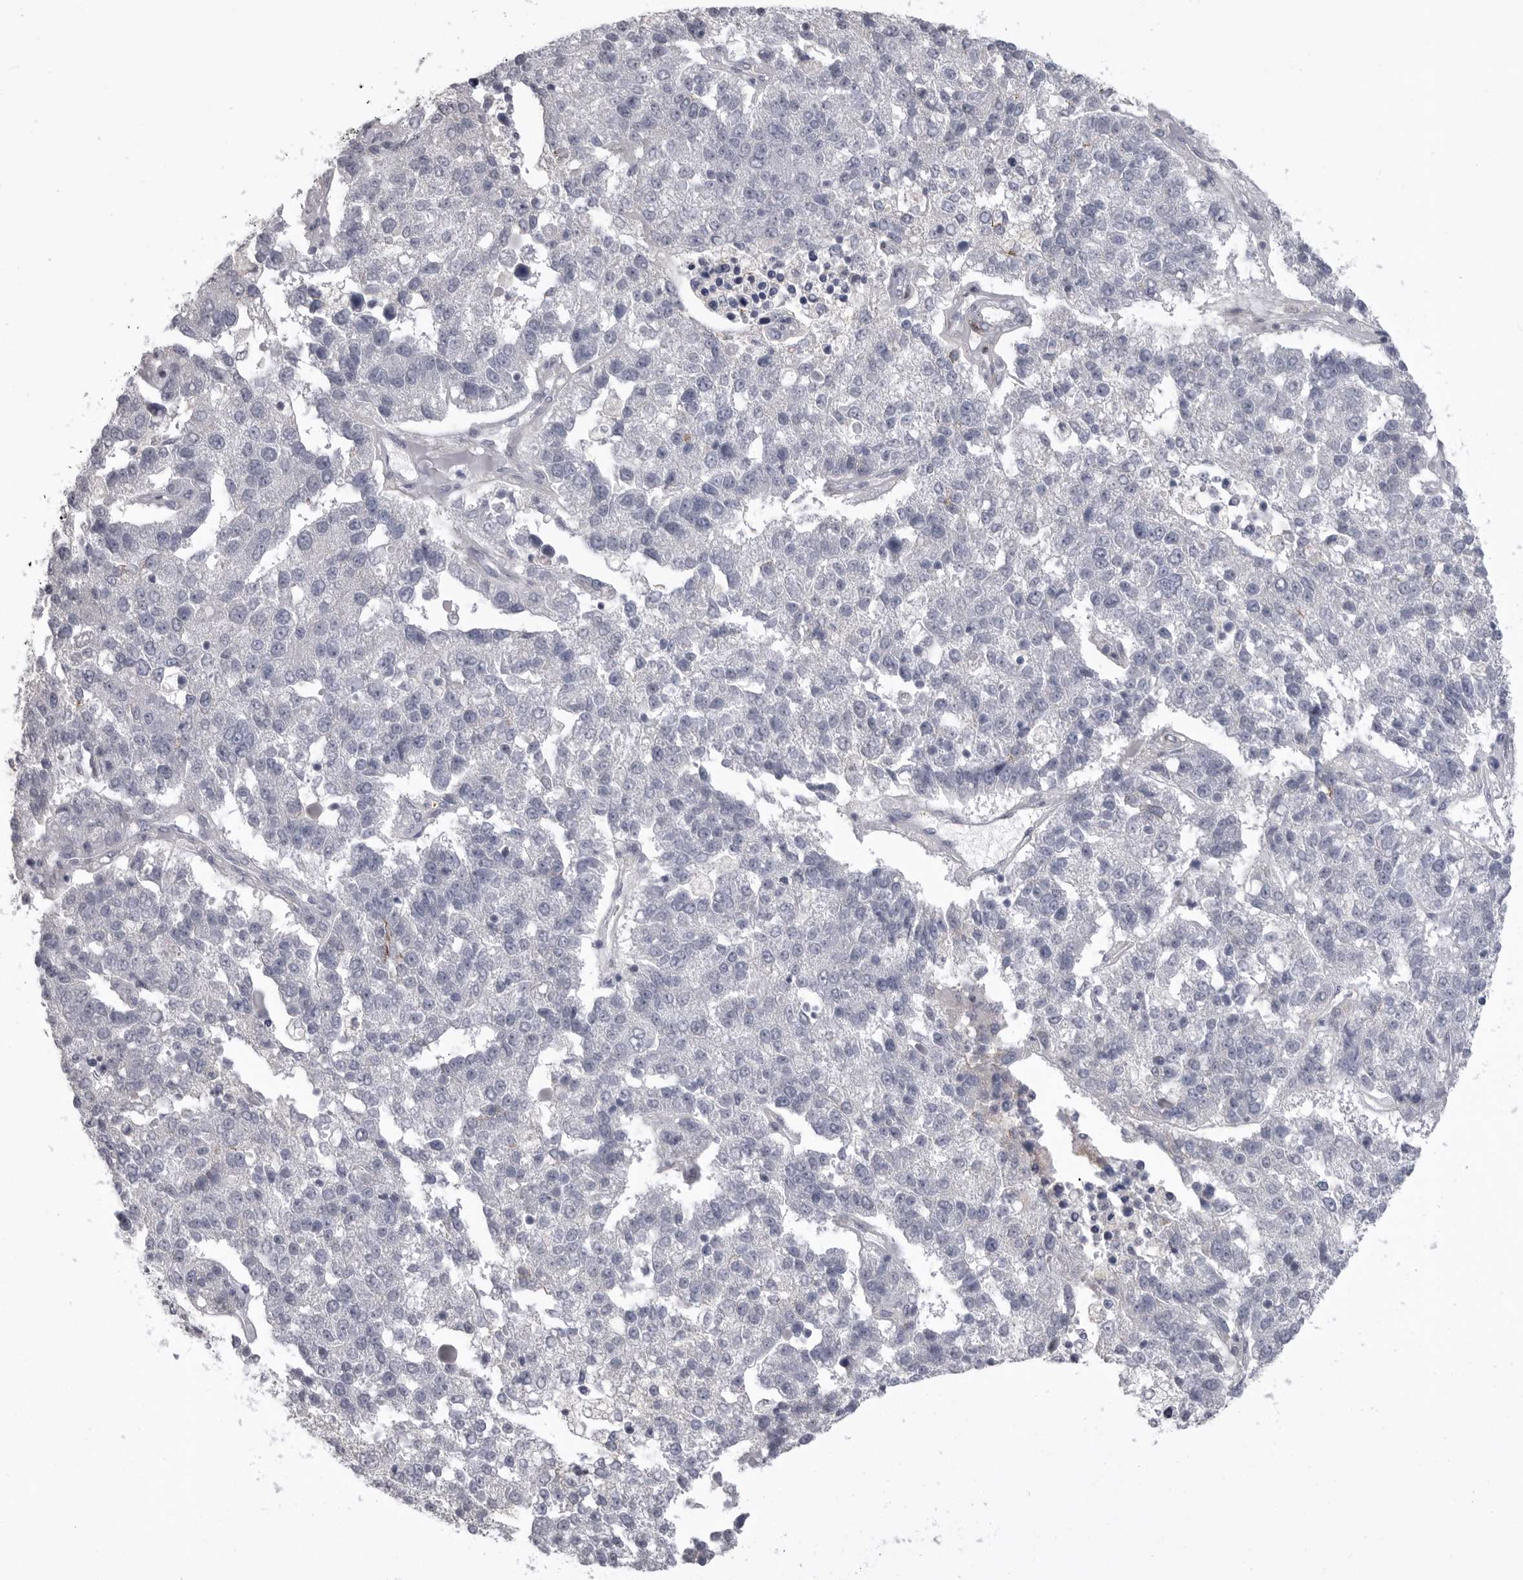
{"staining": {"intensity": "negative", "quantity": "none", "location": "none"}, "tissue": "pancreatic cancer", "cell_type": "Tumor cells", "image_type": "cancer", "snomed": [{"axis": "morphology", "description": "Adenocarcinoma, NOS"}, {"axis": "topography", "description": "Pancreas"}], "caption": "Immunohistochemical staining of human pancreatic cancer reveals no significant expression in tumor cells.", "gene": "SERPING1", "patient": {"sex": "female", "age": 61}}